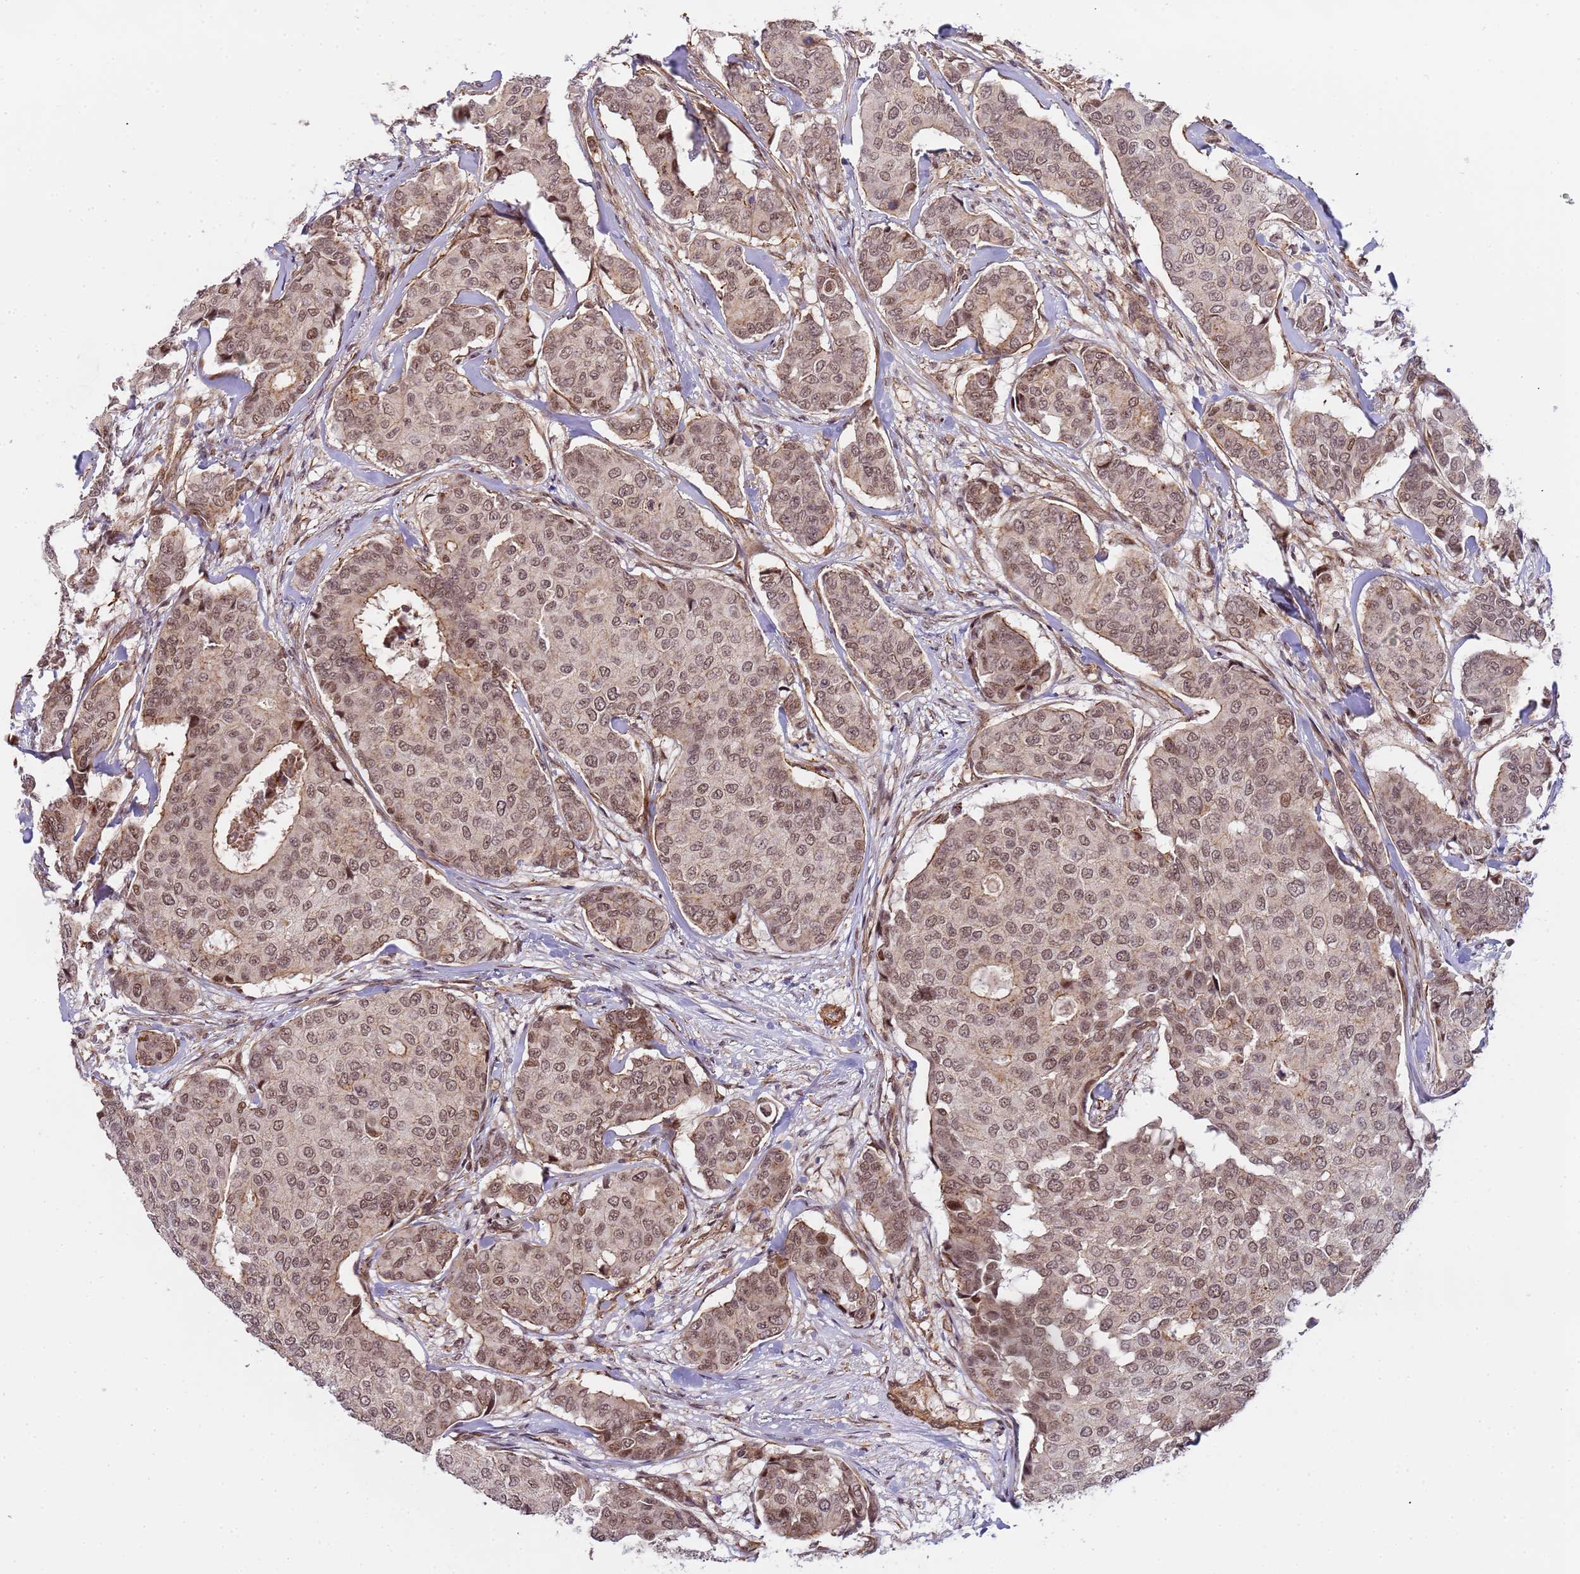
{"staining": {"intensity": "moderate", "quantity": ">75%", "location": "nuclear"}, "tissue": "breast cancer", "cell_type": "Tumor cells", "image_type": "cancer", "snomed": [{"axis": "morphology", "description": "Duct carcinoma"}, {"axis": "topography", "description": "Breast"}], "caption": "A histopathology image of breast cancer stained for a protein demonstrates moderate nuclear brown staining in tumor cells.", "gene": "EMC2", "patient": {"sex": "female", "age": 75}}